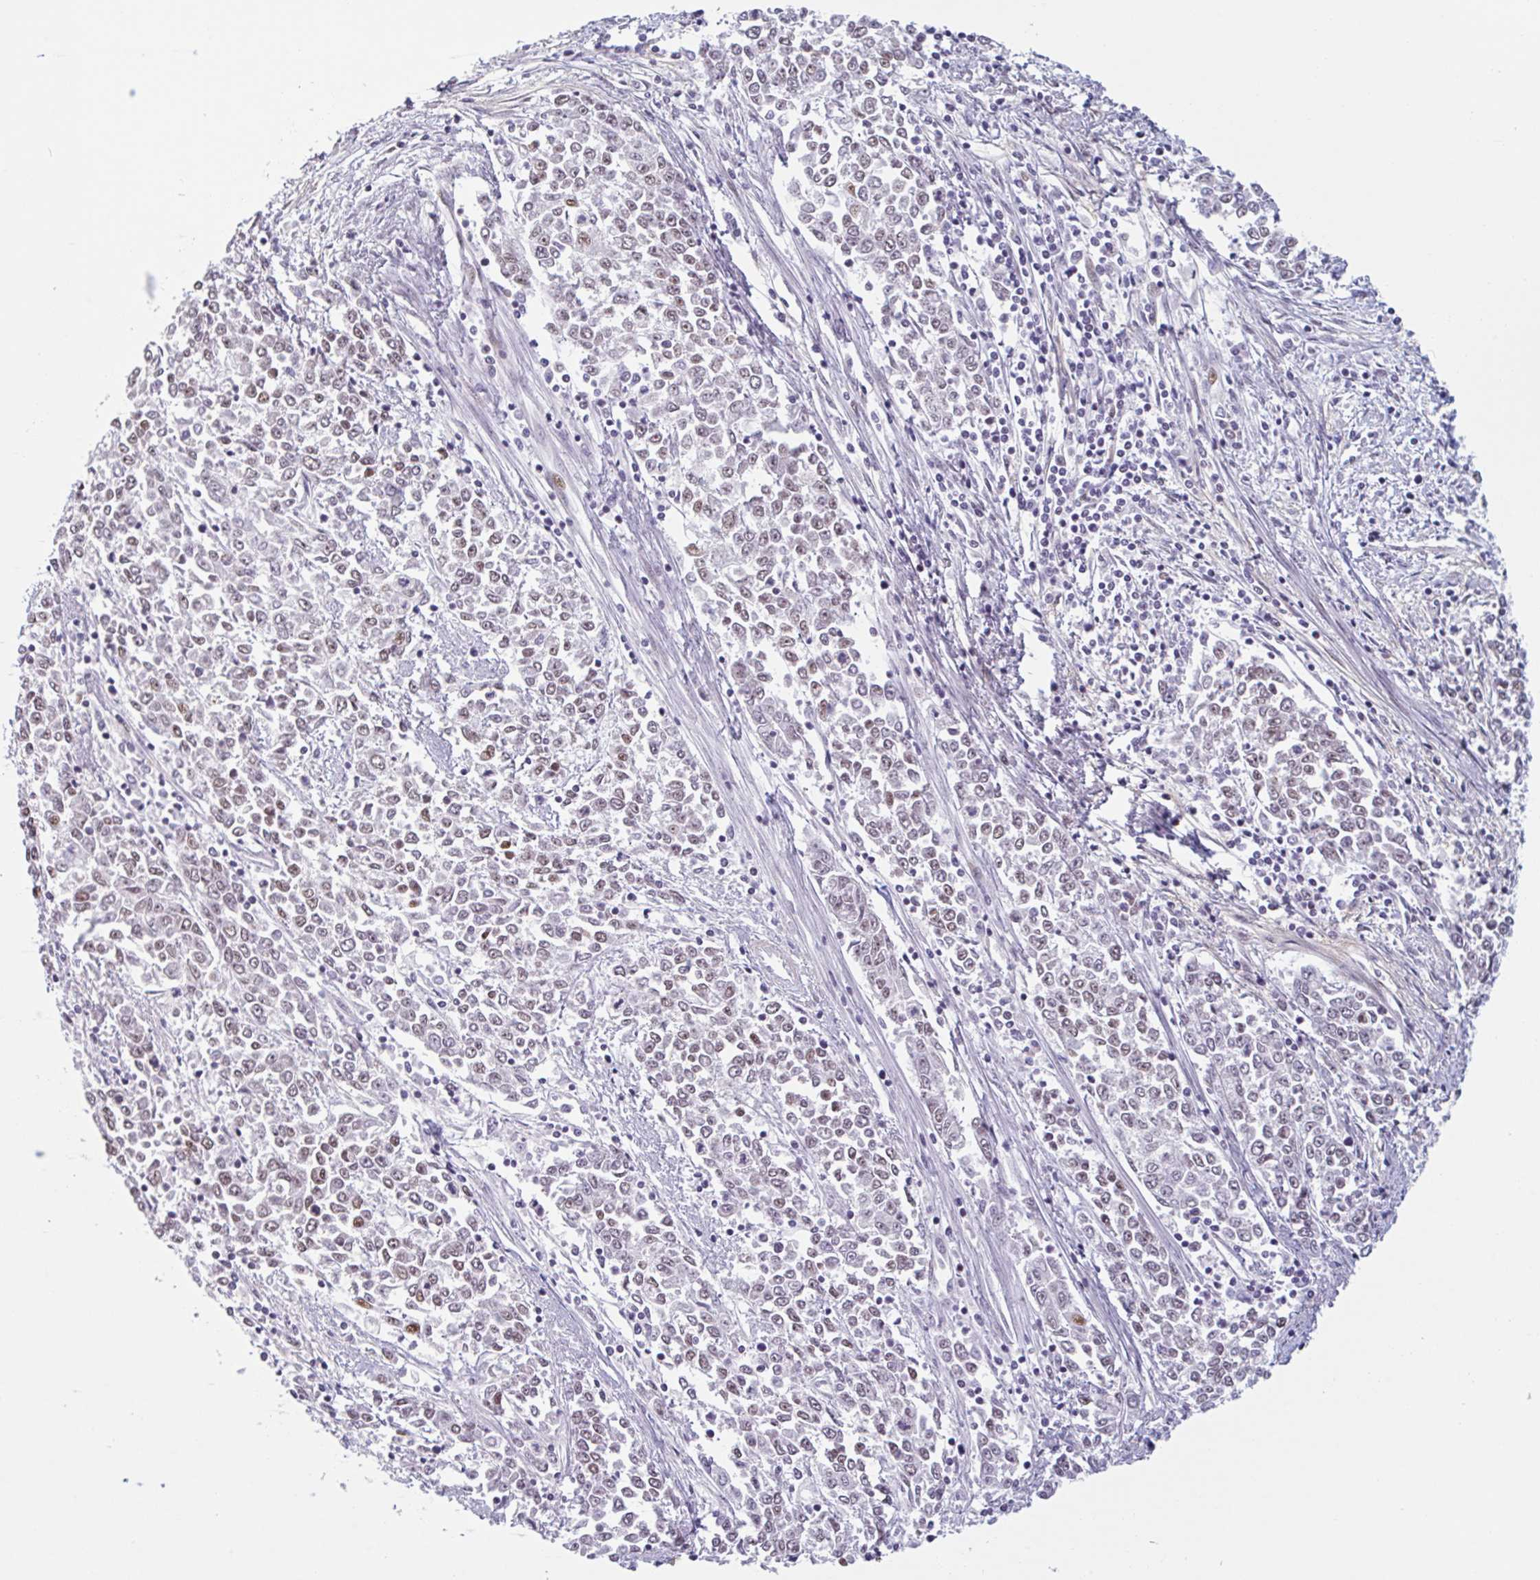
{"staining": {"intensity": "weak", "quantity": "25%-75%", "location": "nuclear"}, "tissue": "endometrial cancer", "cell_type": "Tumor cells", "image_type": "cancer", "snomed": [{"axis": "morphology", "description": "Adenocarcinoma, NOS"}, {"axis": "topography", "description": "Endometrium"}], "caption": "Human endometrial adenocarcinoma stained with a protein marker reveals weak staining in tumor cells.", "gene": "TMEM119", "patient": {"sex": "female", "age": 50}}